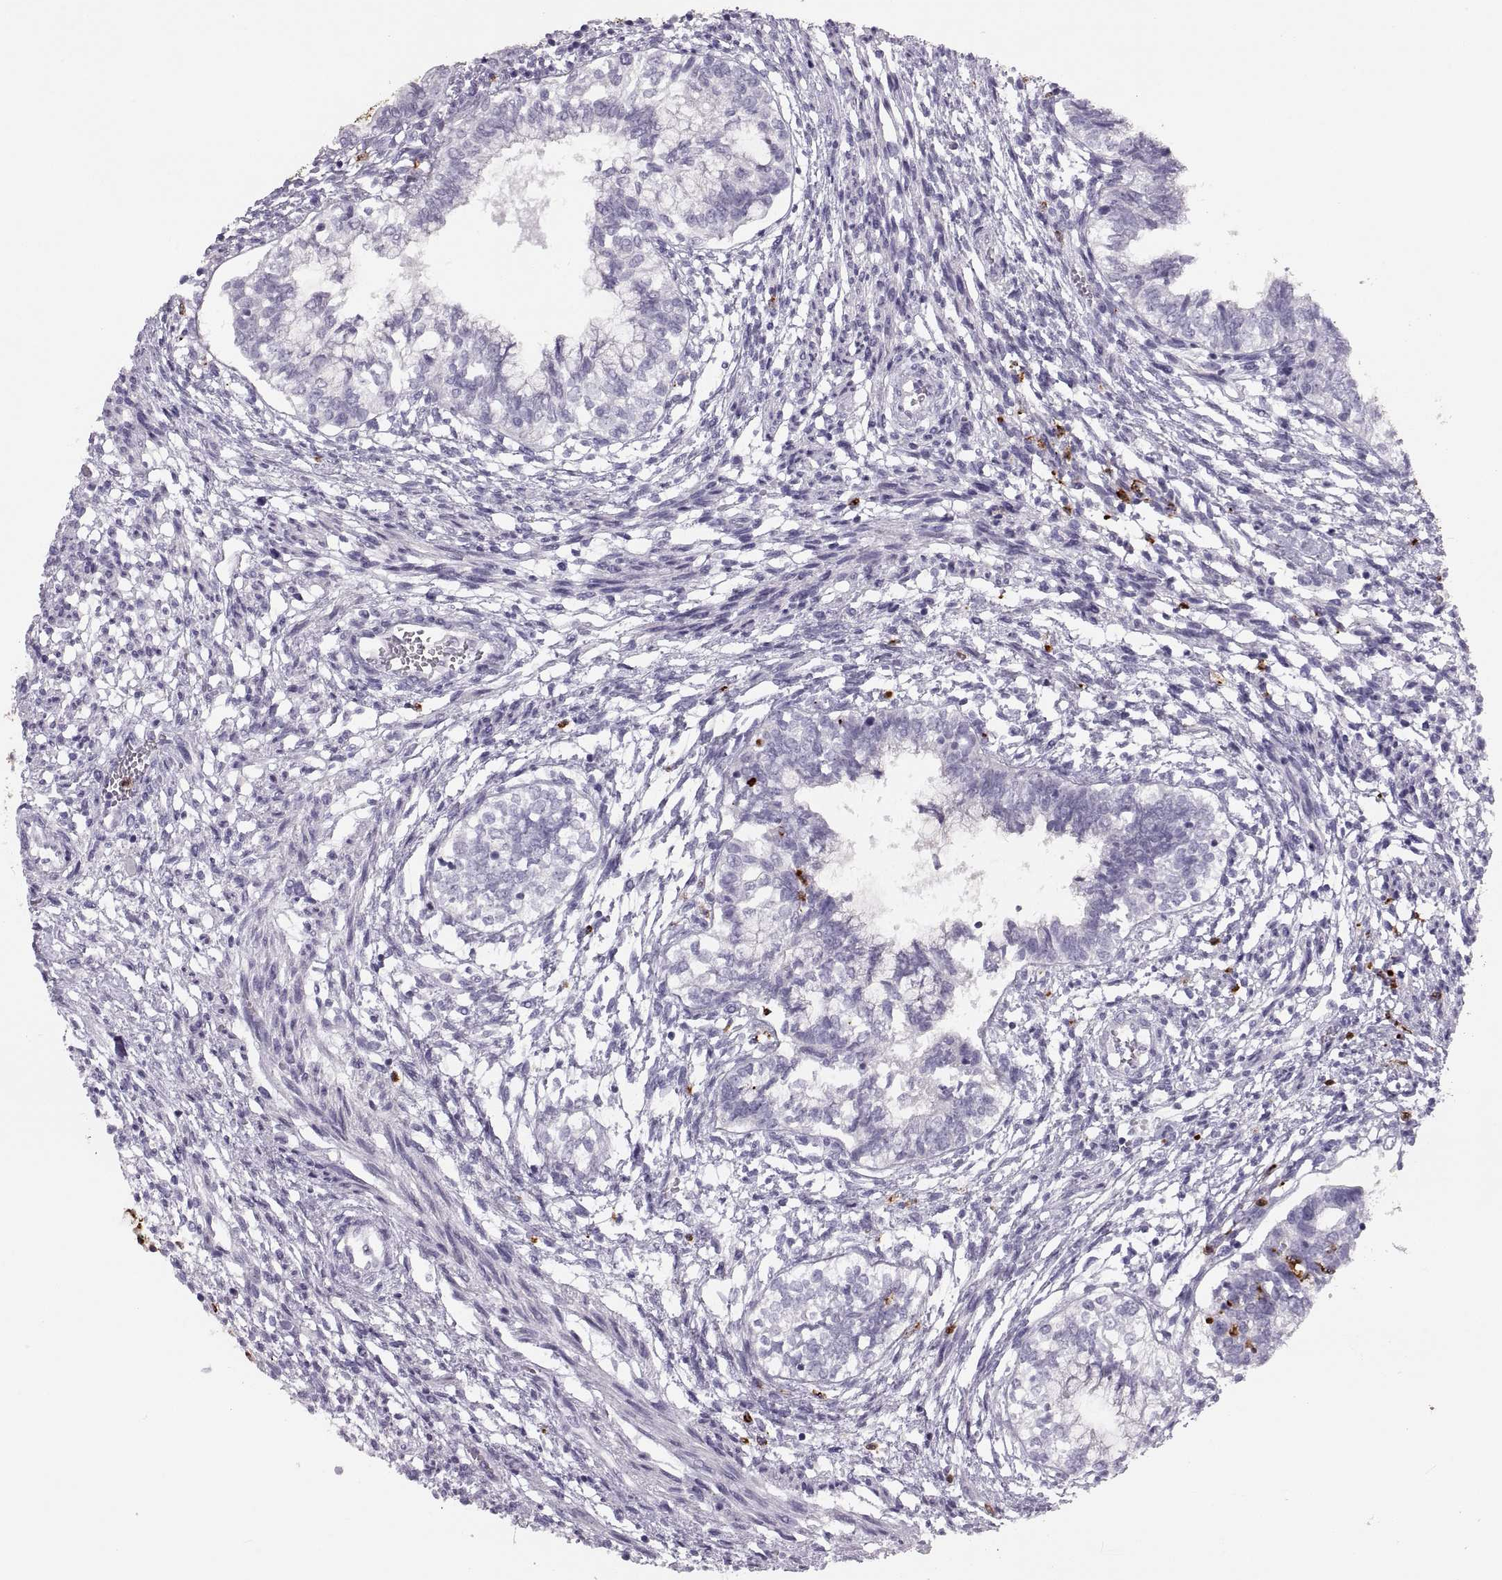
{"staining": {"intensity": "negative", "quantity": "none", "location": "none"}, "tissue": "testis cancer", "cell_type": "Tumor cells", "image_type": "cancer", "snomed": [{"axis": "morphology", "description": "Carcinoma, Embryonal, NOS"}, {"axis": "topography", "description": "Testis"}], "caption": "Image shows no significant protein staining in tumor cells of embryonal carcinoma (testis).", "gene": "MILR1", "patient": {"sex": "male", "age": 37}}